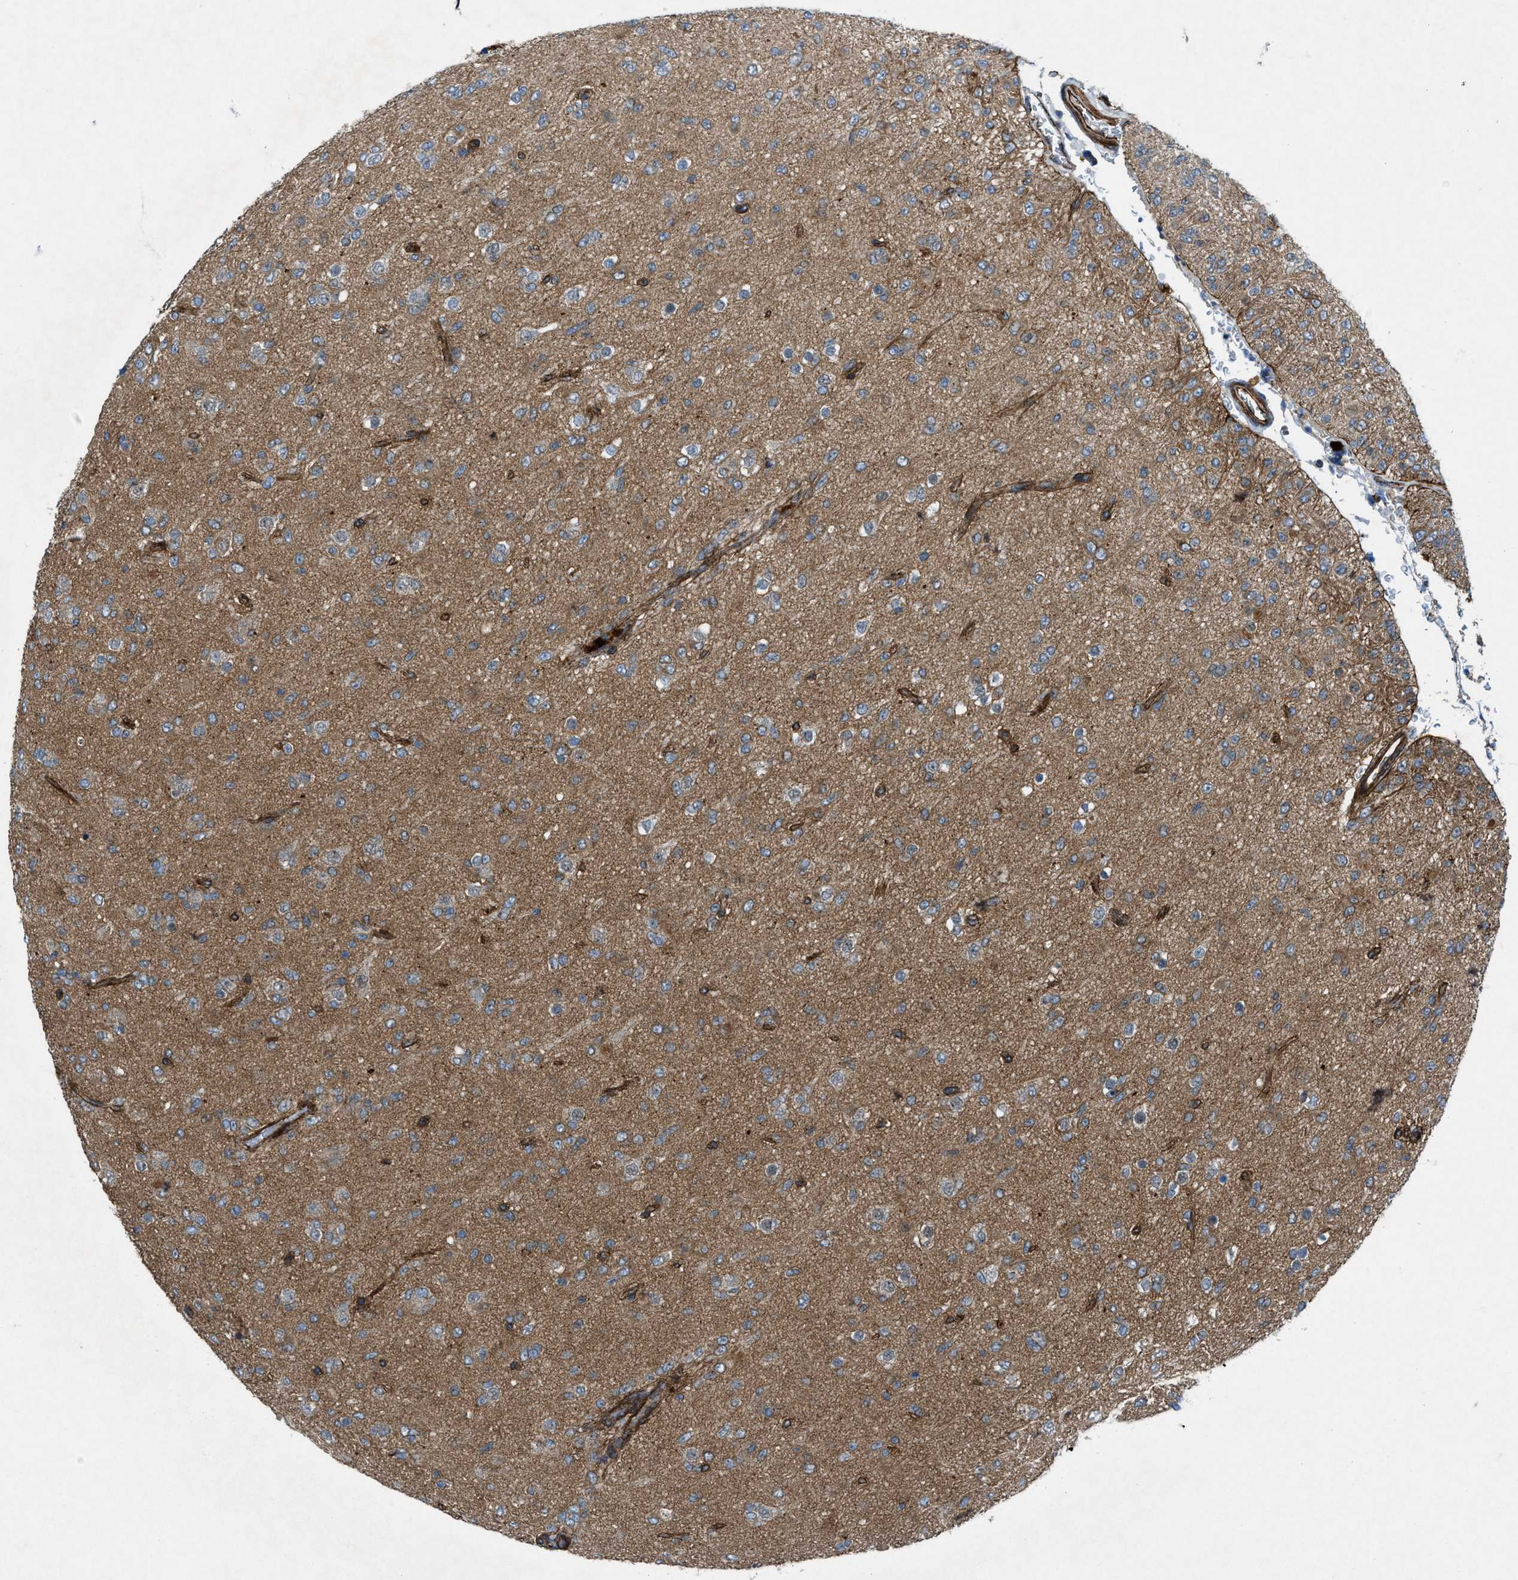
{"staining": {"intensity": "moderate", "quantity": ">75%", "location": "cytoplasmic/membranous"}, "tissue": "glioma", "cell_type": "Tumor cells", "image_type": "cancer", "snomed": [{"axis": "morphology", "description": "Glioma, malignant, Low grade"}, {"axis": "topography", "description": "Brain"}], "caption": "A micrograph showing moderate cytoplasmic/membranous staining in approximately >75% of tumor cells in glioma, as visualized by brown immunohistochemical staining.", "gene": "URGCP", "patient": {"sex": "male", "age": 65}}